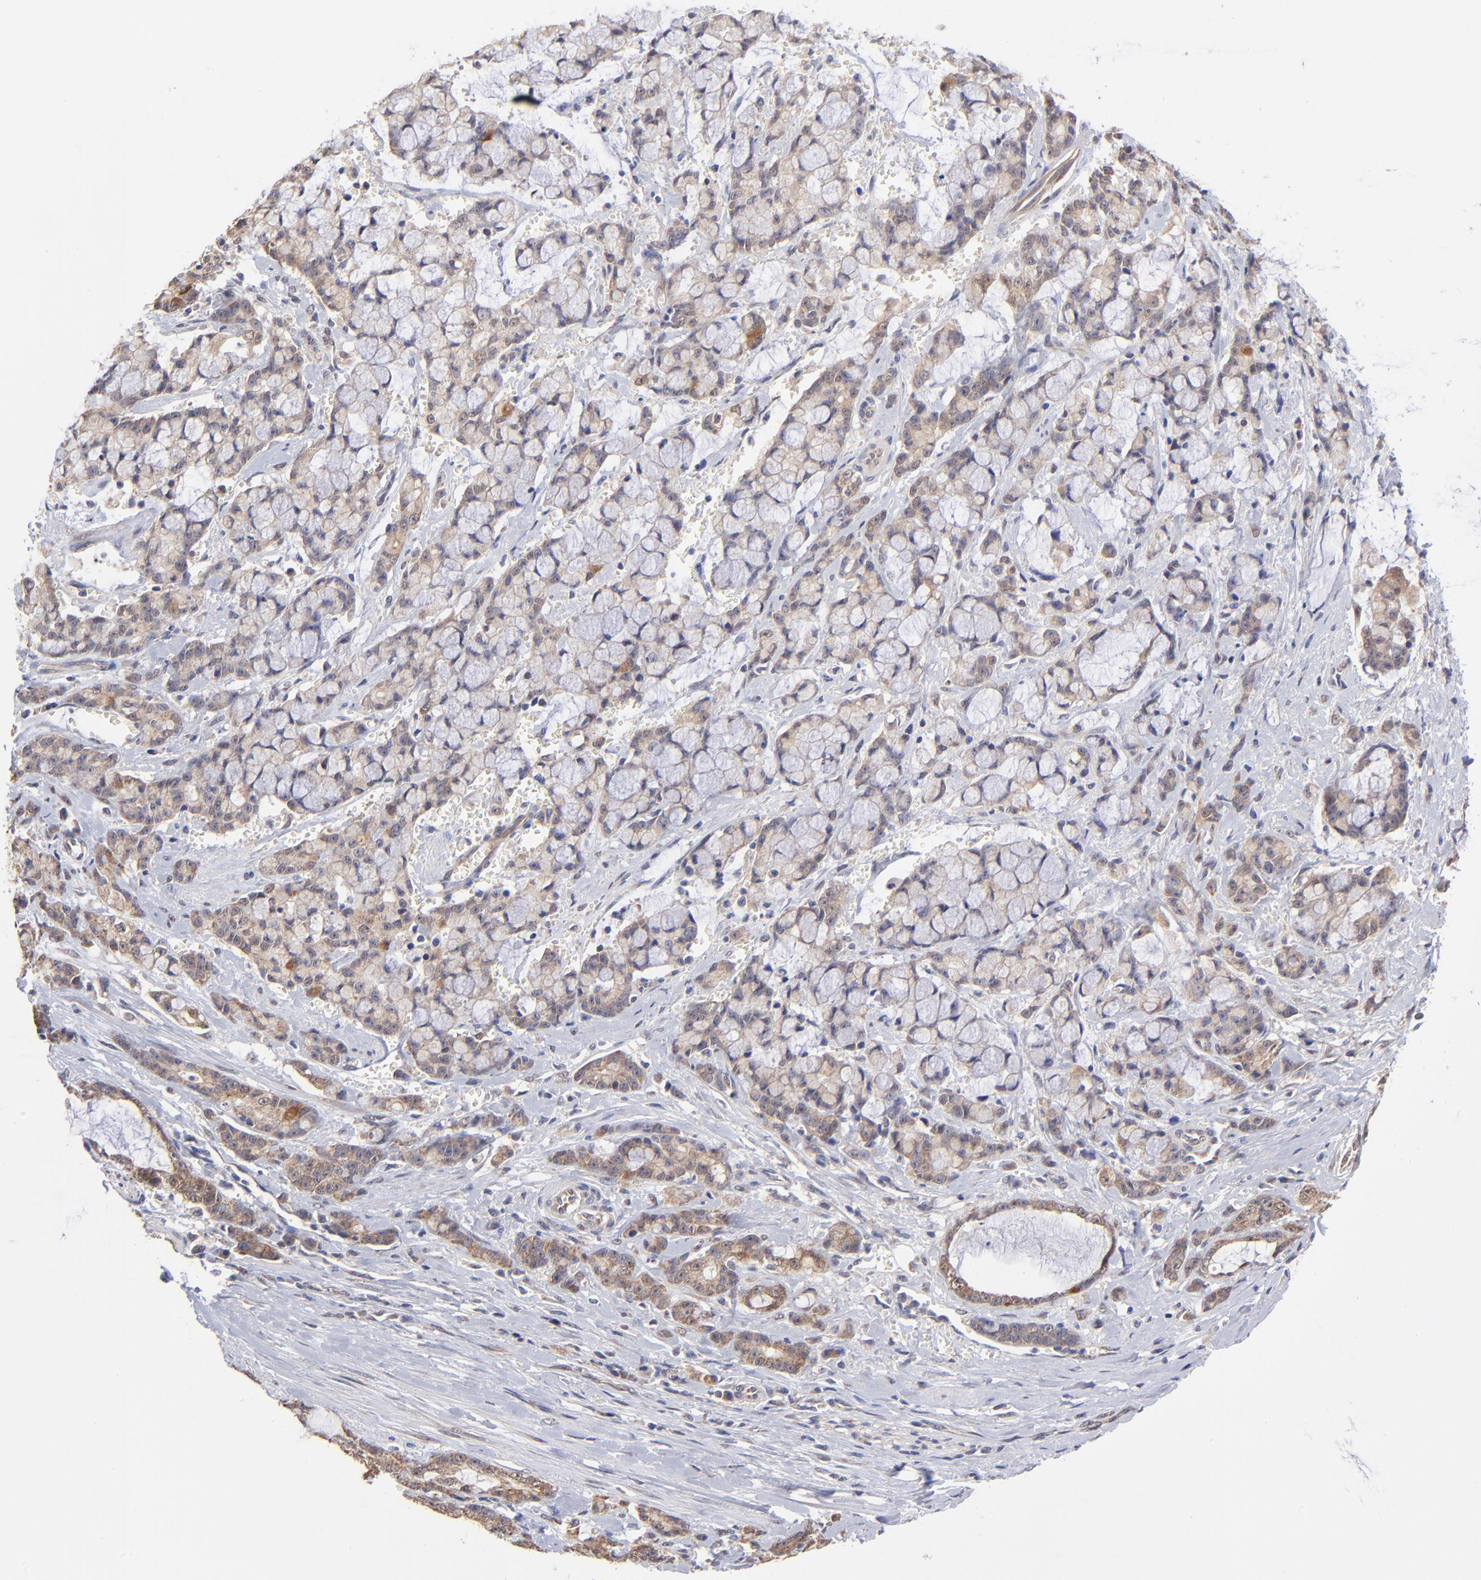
{"staining": {"intensity": "moderate", "quantity": ">75%", "location": "cytoplasmic/membranous"}, "tissue": "pancreatic cancer", "cell_type": "Tumor cells", "image_type": "cancer", "snomed": [{"axis": "morphology", "description": "Adenocarcinoma, NOS"}, {"axis": "topography", "description": "Pancreas"}], "caption": "An image of pancreatic cancer stained for a protein exhibits moderate cytoplasmic/membranous brown staining in tumor cells. (IHC, brightfield microscopy, high magnification).", "gene": "UBE2H", "patient": {"sex": "female", "age": 73}}